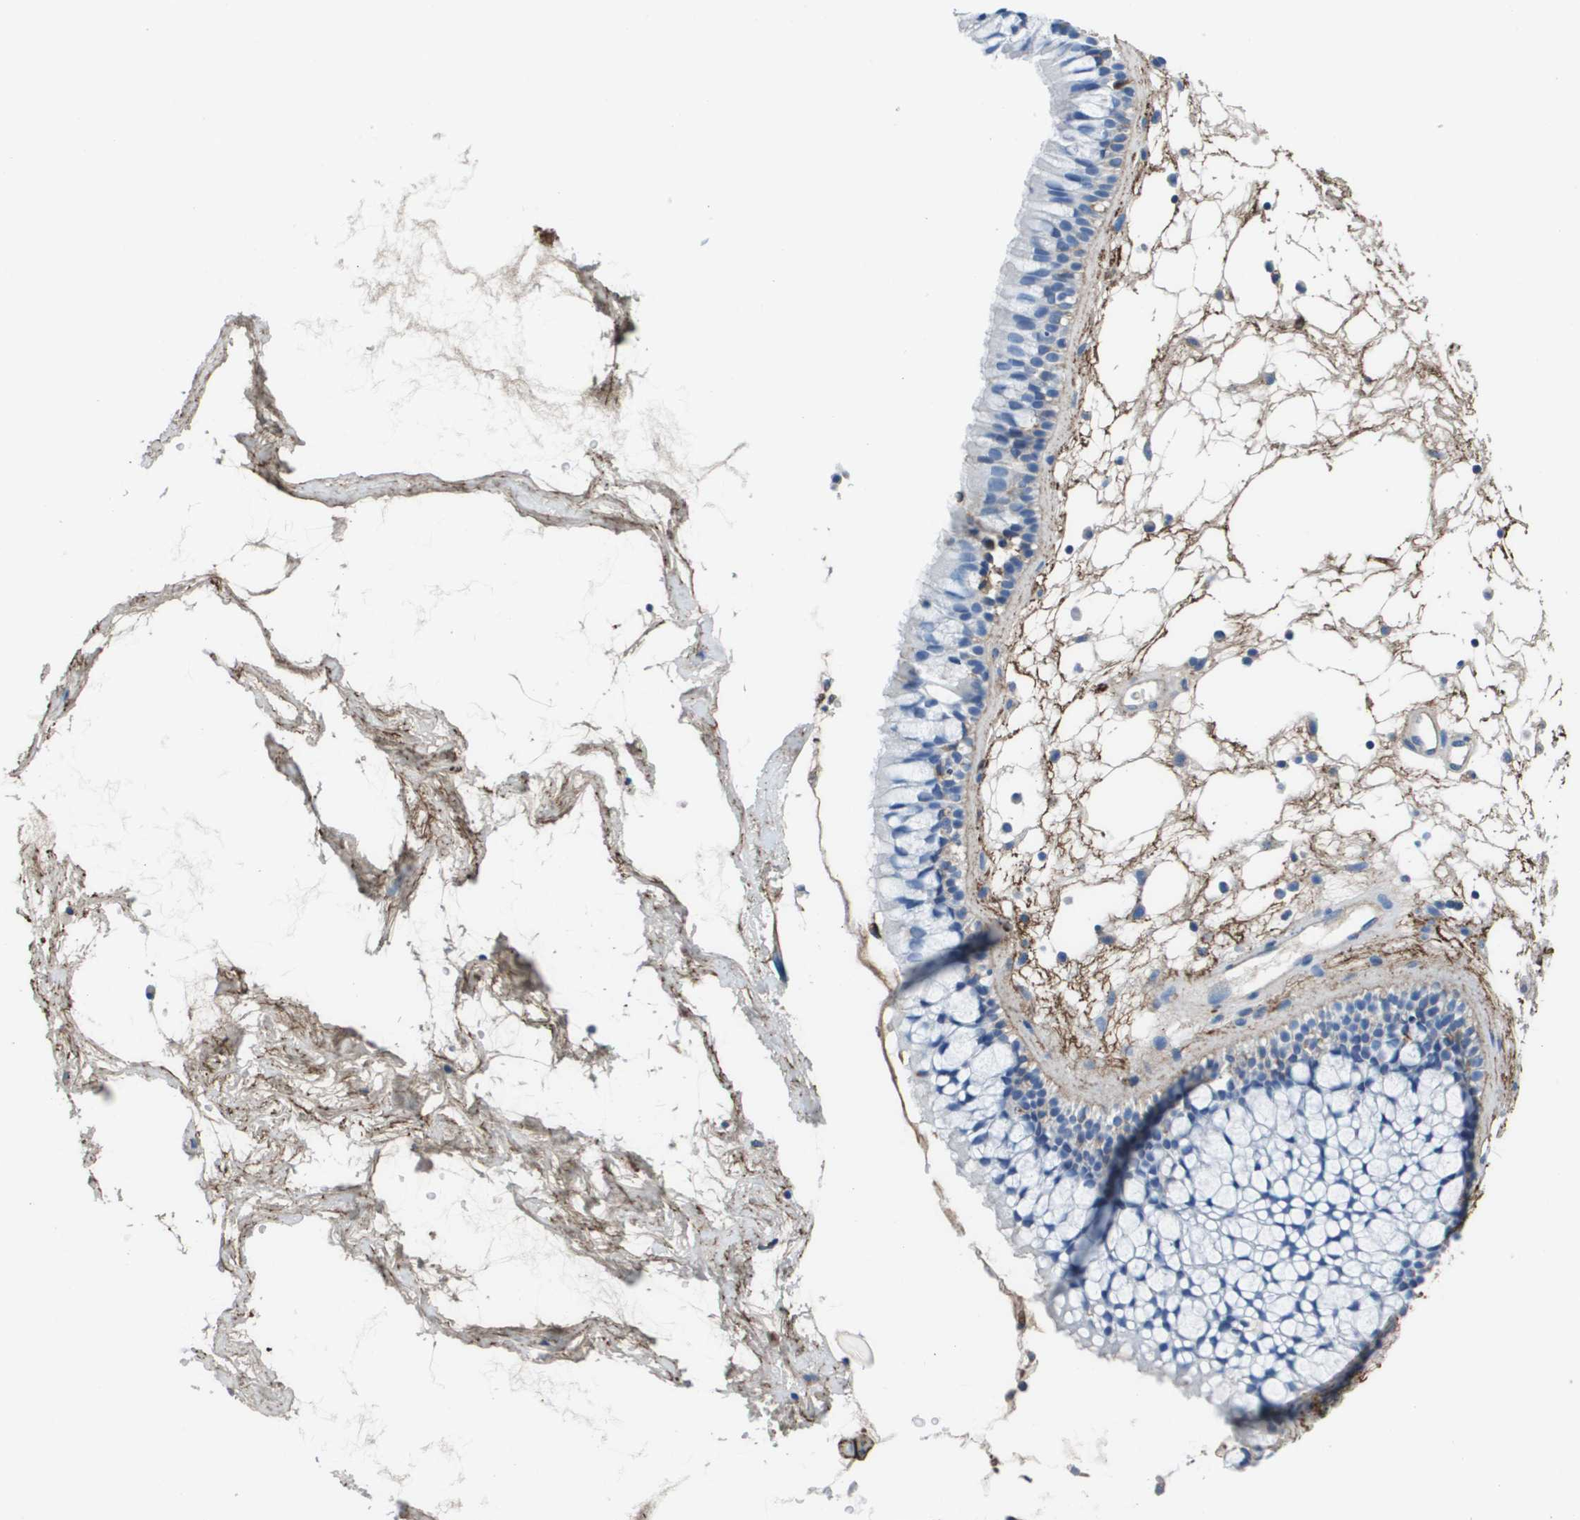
{"staining": {"intensity": "negative", "quantity": "none", "location": "none"}, "tissue": "nasopharynx", "cell_type": "Respiratory epithelial cells", "image_type": "normal", "snomed": [{"axis": "morphology", "description": "Normal tissue, NOS"}, {"axis": "morphology", "description": "Inflammation, NOS"}, {"axis": "topography", "description": "Nasopharynx"}], "caption": "This image is of benign nasopharynx stained with immunohistochemistry (IHC) to label a protein in brown with the nuclei are counter-stained blue. There is no expression in respiratory epithelial cells.", "gene": "VTN", "patient": {"sex": "male", "age": 48}}